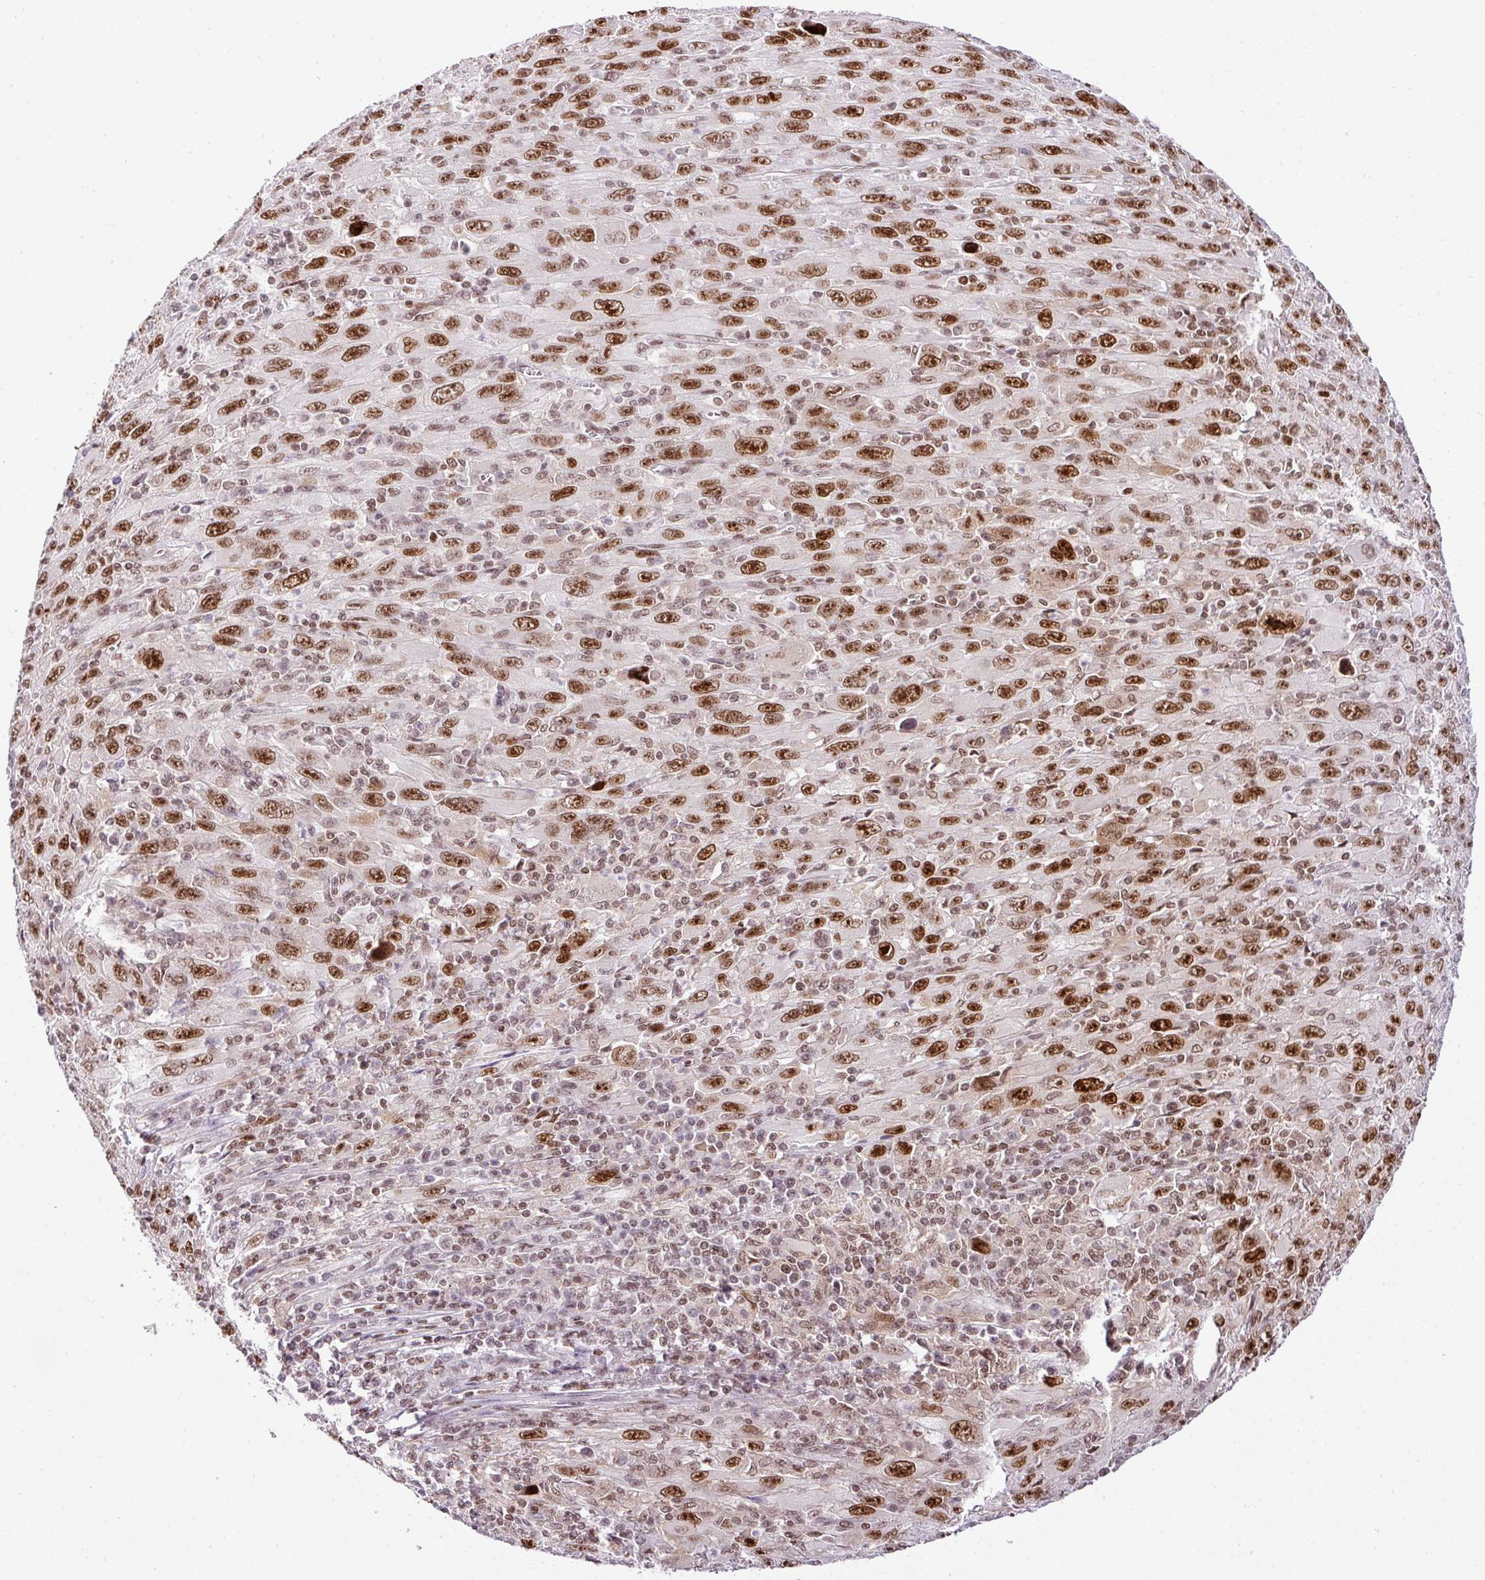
{"staining": {"intensity": "moderate", "quantity": ">75%", "location": "nuclear"}, "tissue": "melanoma", "cell_type": "Tumor cells", "image_type": "cancer", "snomed": [{"axis": "morphology", "description": "Malignant melanoma, Metastatic site"}, {"axis": "topography", "description": "Skin"}], "caption": "This is an image of immunohistochemistry staining of melanoma, which shows moderate expression in the nuclear of tumor cells.", "gene": "CCDC137", "patient": {"sex": "female", "age": 56}}